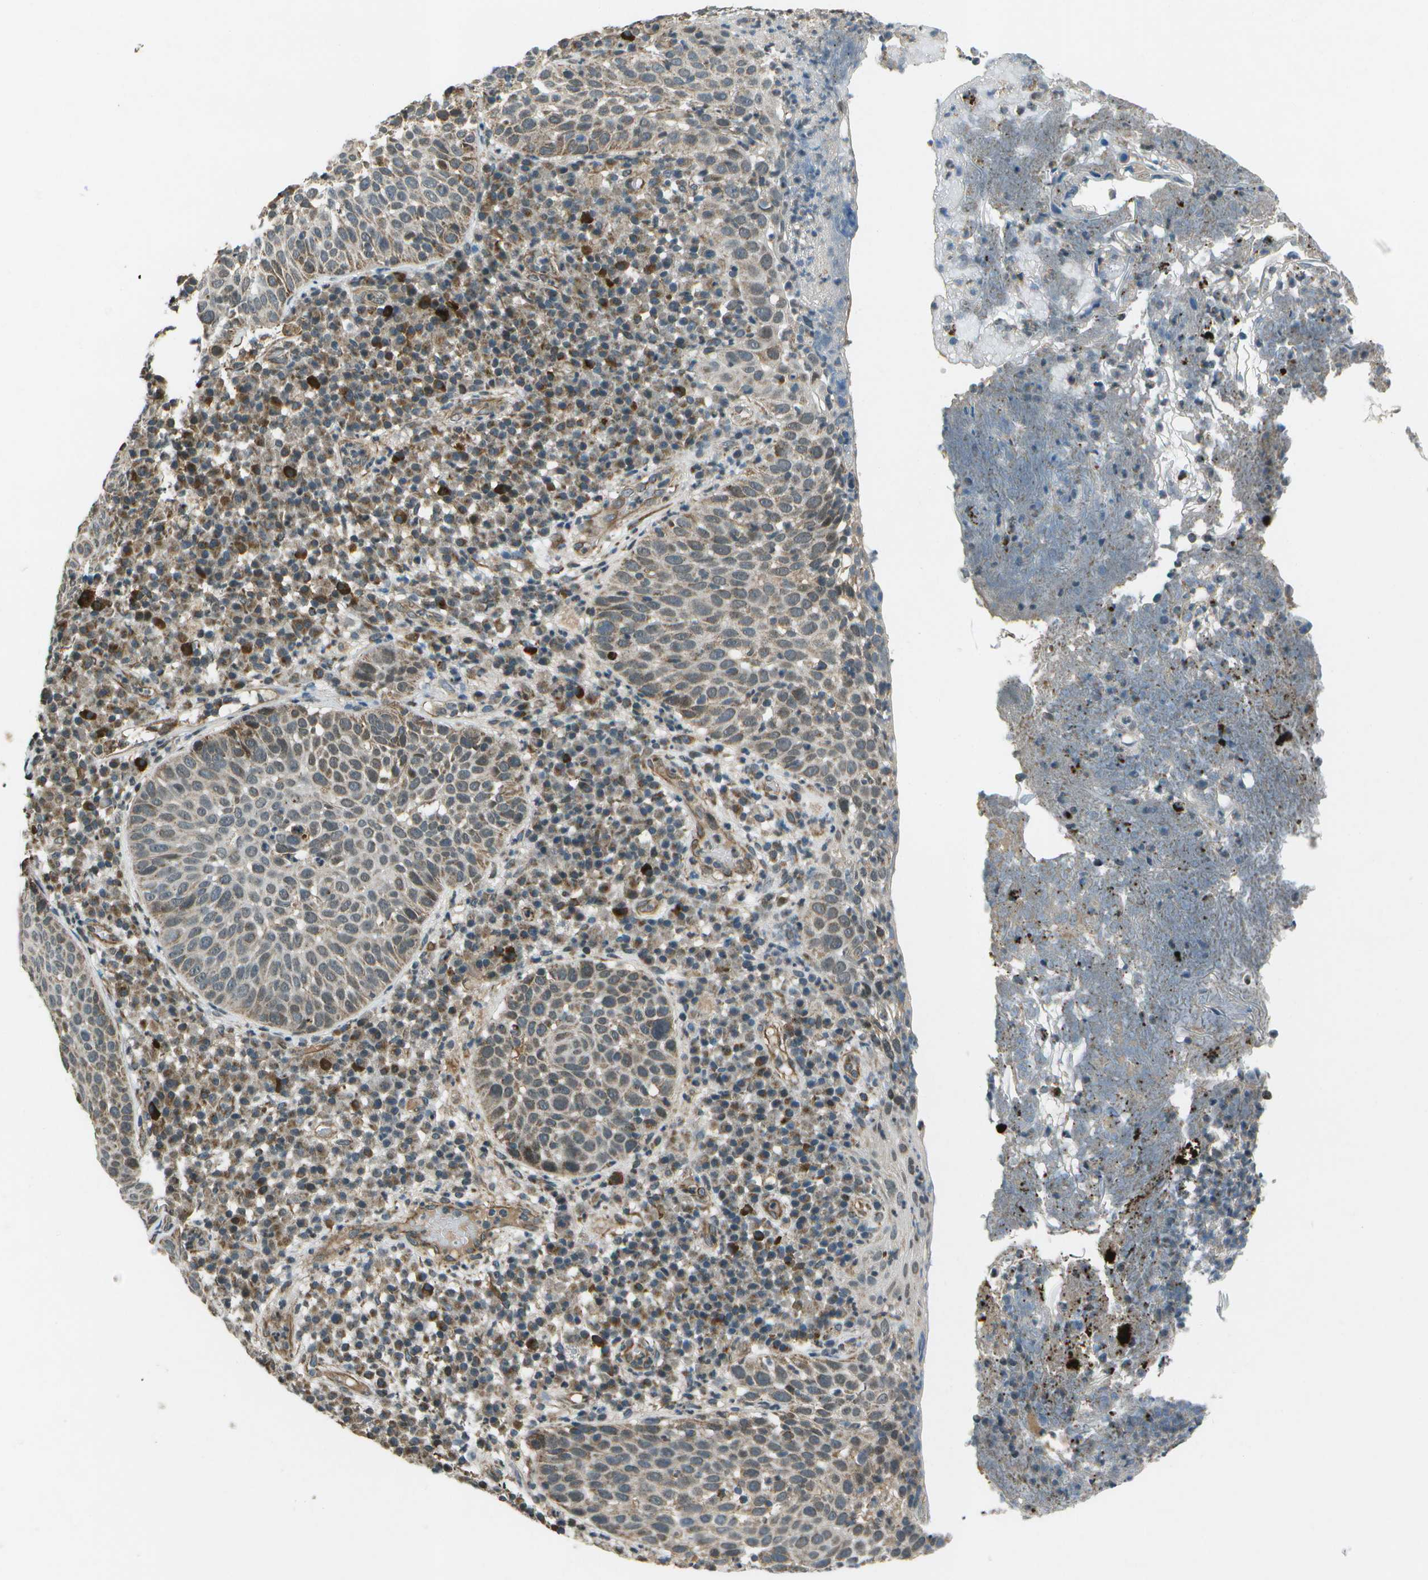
{"staining": {"intensity": "moderate", "quantity": "25%-75%", "location": "cytoplasmic/membranous,nuclear"}, "tissue": "skin cancer", "cell_type": "Tumor cells", "image_type": "cancer", "snomed": [{"axis": "morphology", "description": "Squamous cell carcinoma in situ, NOS"}, {"axis": "morphology", "description": "Squamous cell carcinoma, NOS"}, {"axis": "topography", "description": "Skin"}], "caption": "Human skin cancer (squamous cell carcinoma in situ) stained with a brown dye demonstrates moderate cytoplasmic/membranous and nuclear positive expression in about 25%-75% of tumor cells.", "gene": "EIF2AK1", "patient": {"sex": "male", "age": 93}}